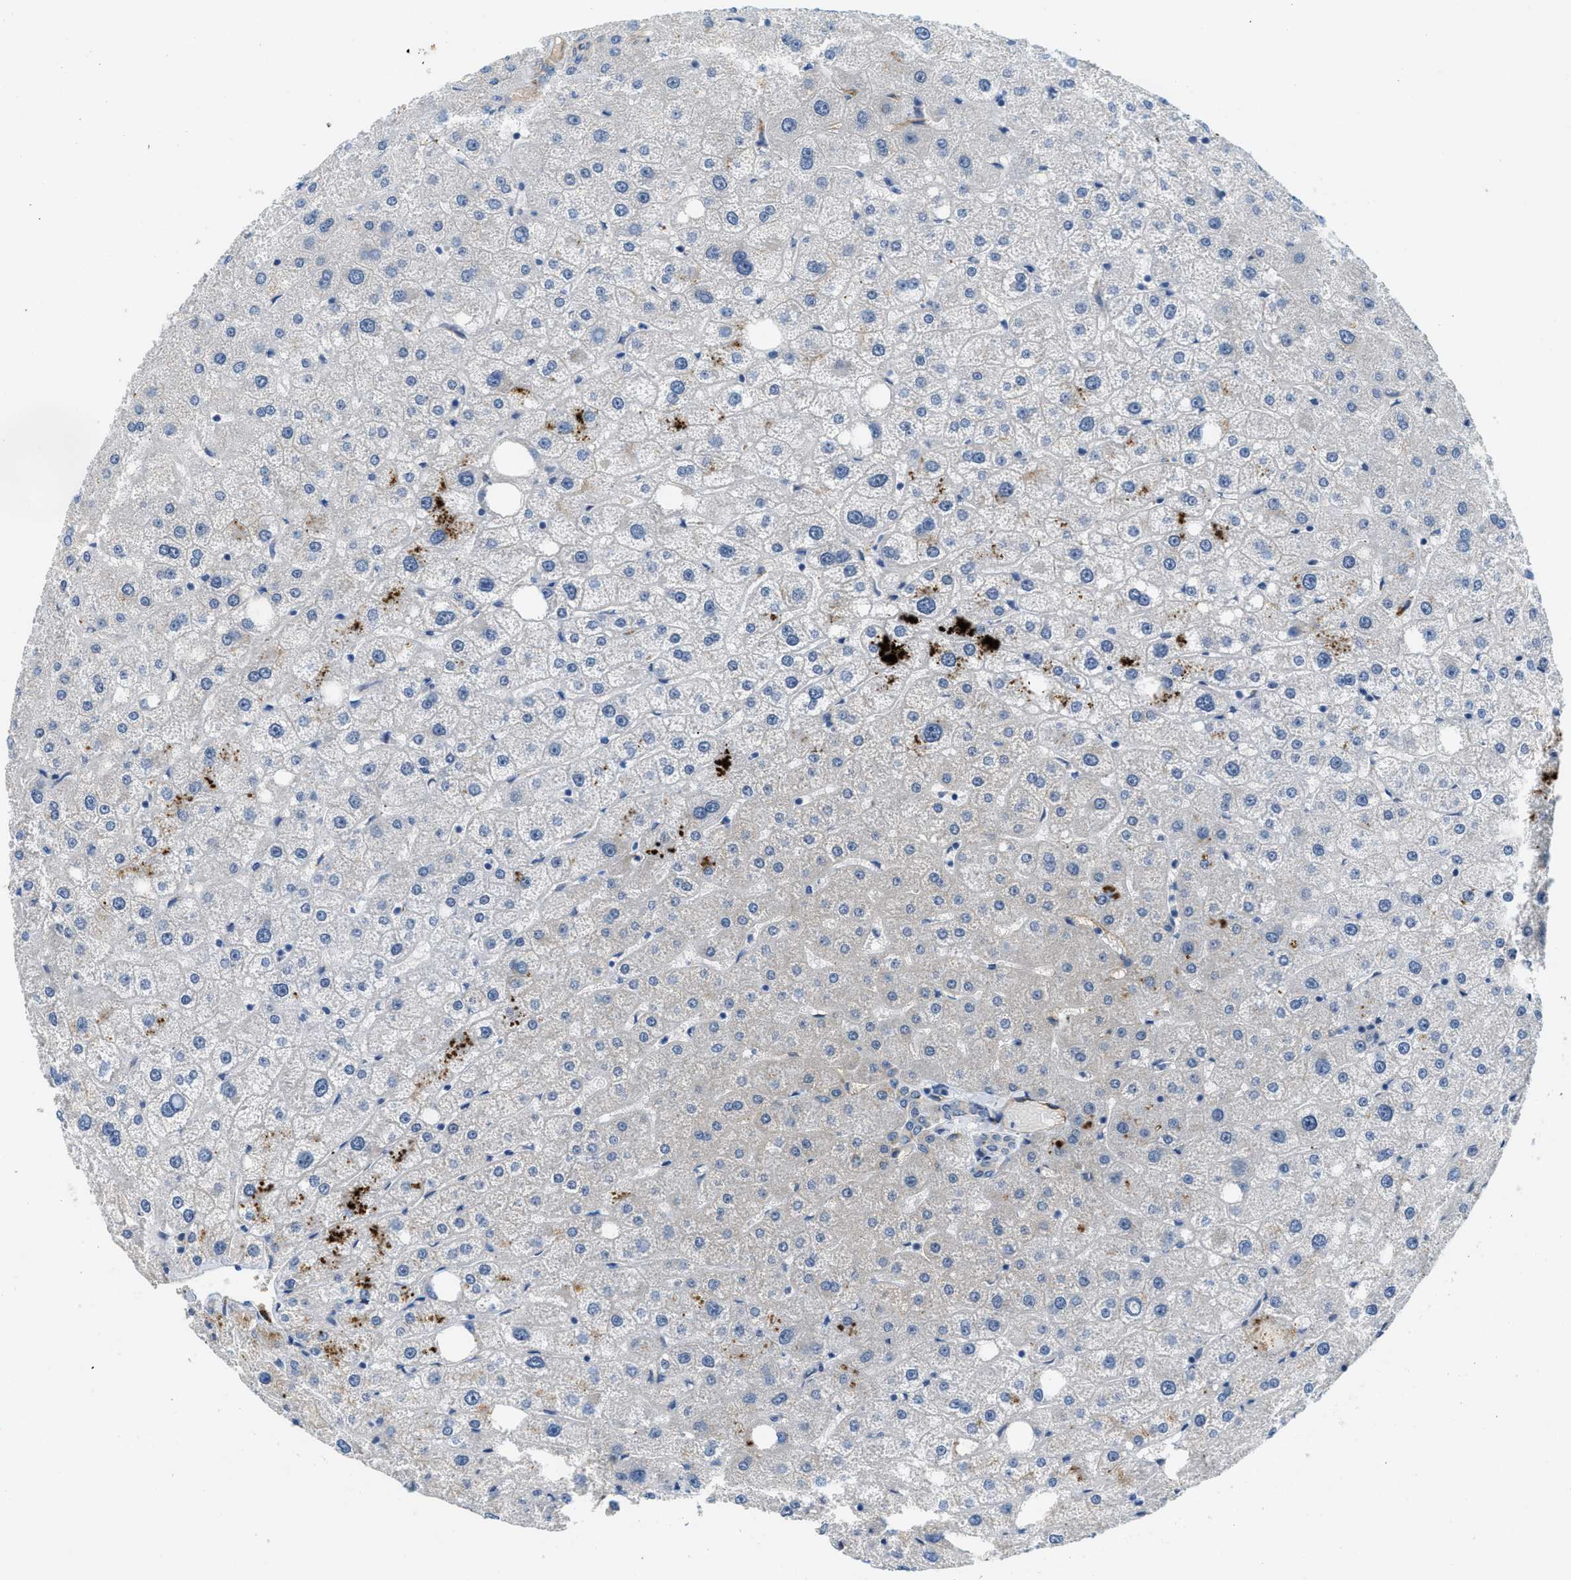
{"staining": {"intensity": "negative", "quantity": "none", "location": "none"}, "tissue": "liver", "cell_type": "Cholangiocytes", "image_type": "normal", "snomed": [{"axis": "morphology", "description": "Normal tissue, NOS"}, {"axis": "topography", "description": "Liver"}], "caption": "Protein analysis of normal liver shows no significant expression in cholangiocytes. The staining was performed using DAB to visualize the protein expression in brown, while the nuclei were stained in blue with hematoxylin (Magnification: 20x).", "gene": "SLCO2A1", "patient": {"sex": "male", "age": 73}}